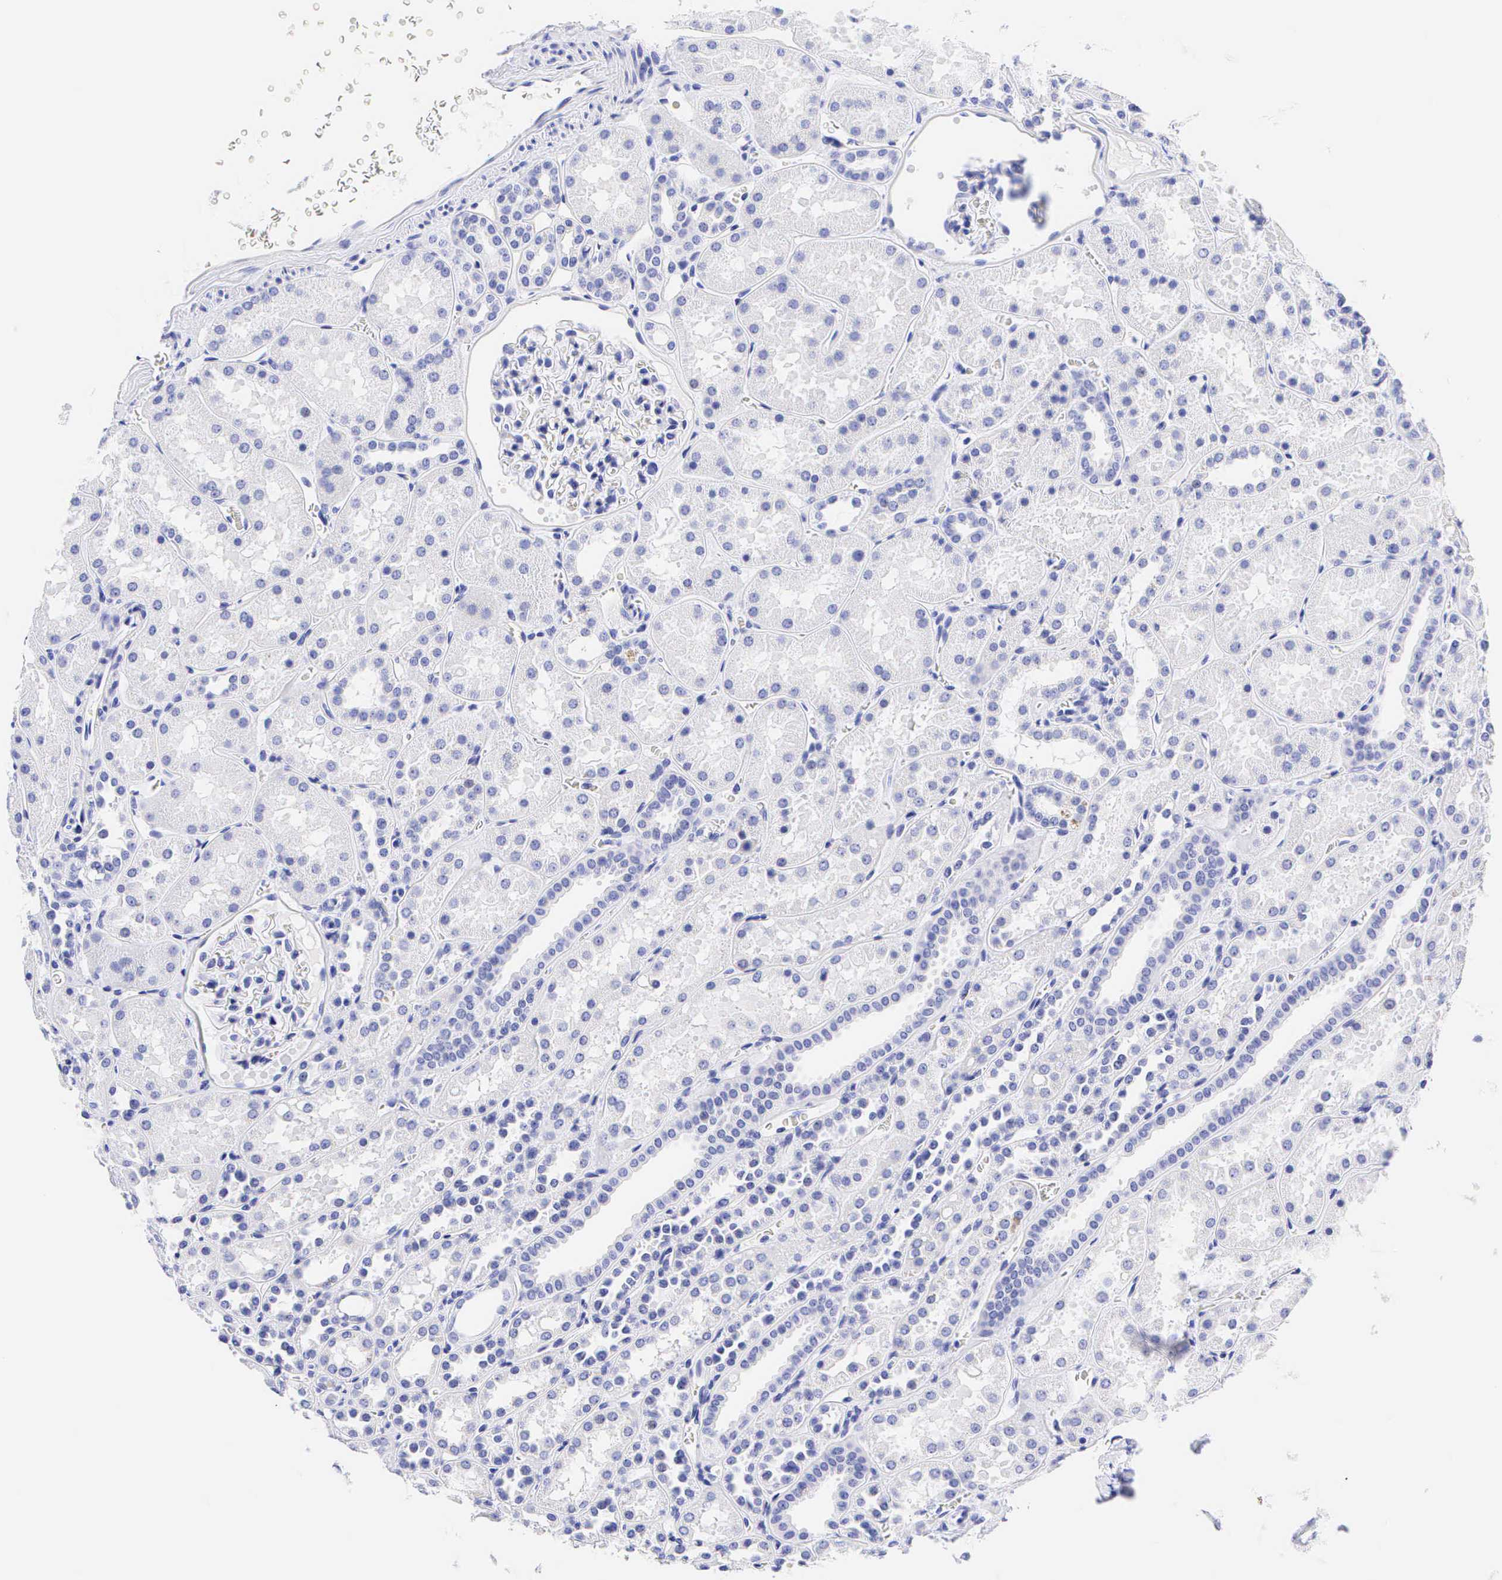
{"staining": {"intensity": "negative", "quantity": "none", "location": "none"}, "tissue": "kidney", "cell_type": "Cells in glomeruli", "image_type": "normal", "snomed": [{"axis": "morphology", "description": "Normal tissue, NOS"}, {"axis": "topography", "description": "Kidney"}], "caption": "IHC histopathology image of benign kidney: human kidney stained with DAB (3,3'-diaminobenzidine) shows no significant protein positivity in cells in glomeruli.", "gene": "KRT20", "patient": {"sex": "female", "age": 52}}